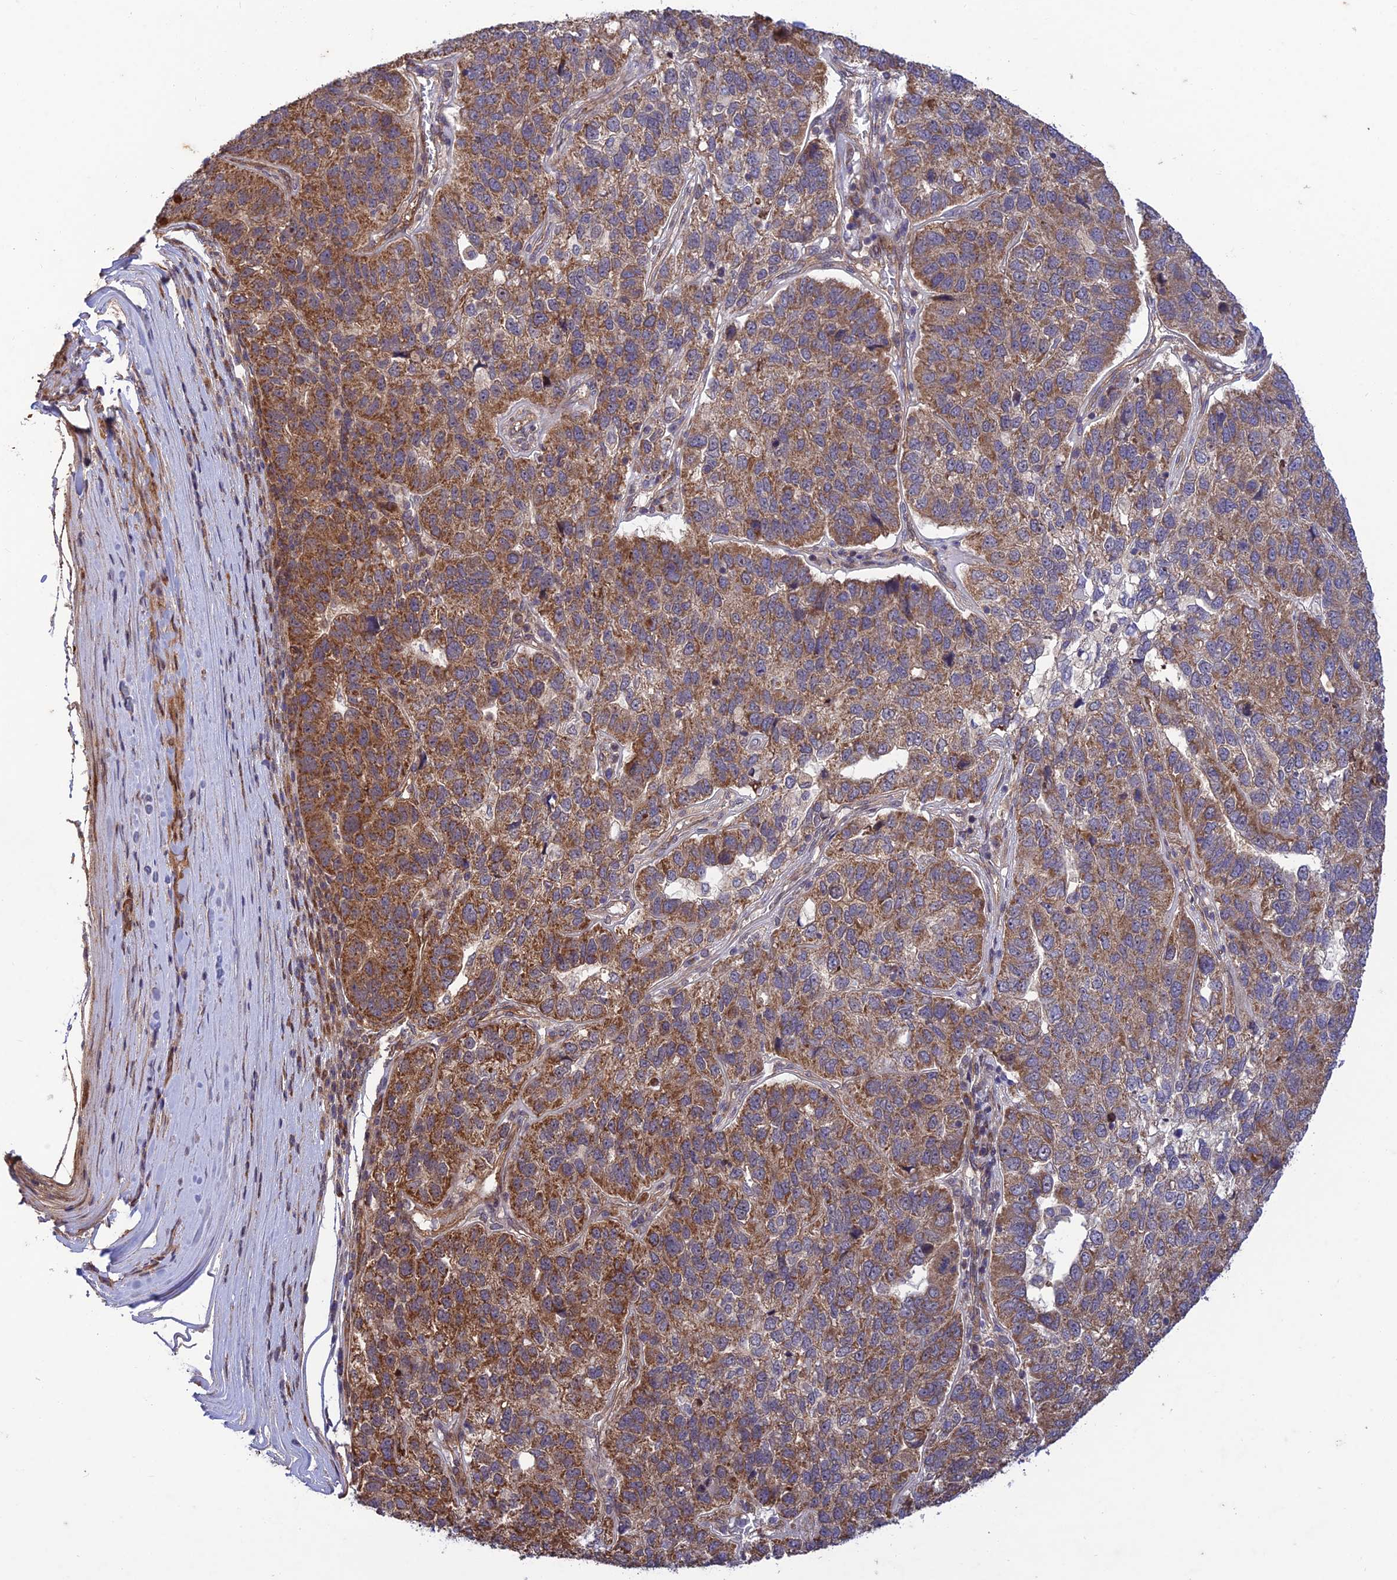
{"staining": {"intensity": "moderate", "quantity": ">75%", "location": "cytoplasmic/membranous"}, "tissue": "pancreatic cancer", "cell_type": "Tumor cells", "image_type": "cancer", "snomed": [{"axis": "morphology", "description": "Adenocarcinoma, NOS"}, {"axis": "topography", "description": "Pancreas"}], "caption": "Brown immunohistochemical staining in pancreatic cancer demonstrates moderate cytoplasmic/membranous expression in about >75% of tumor cells.", "gene": "PLEKHG2", "patient": {"sex": "female", "age": 61}}